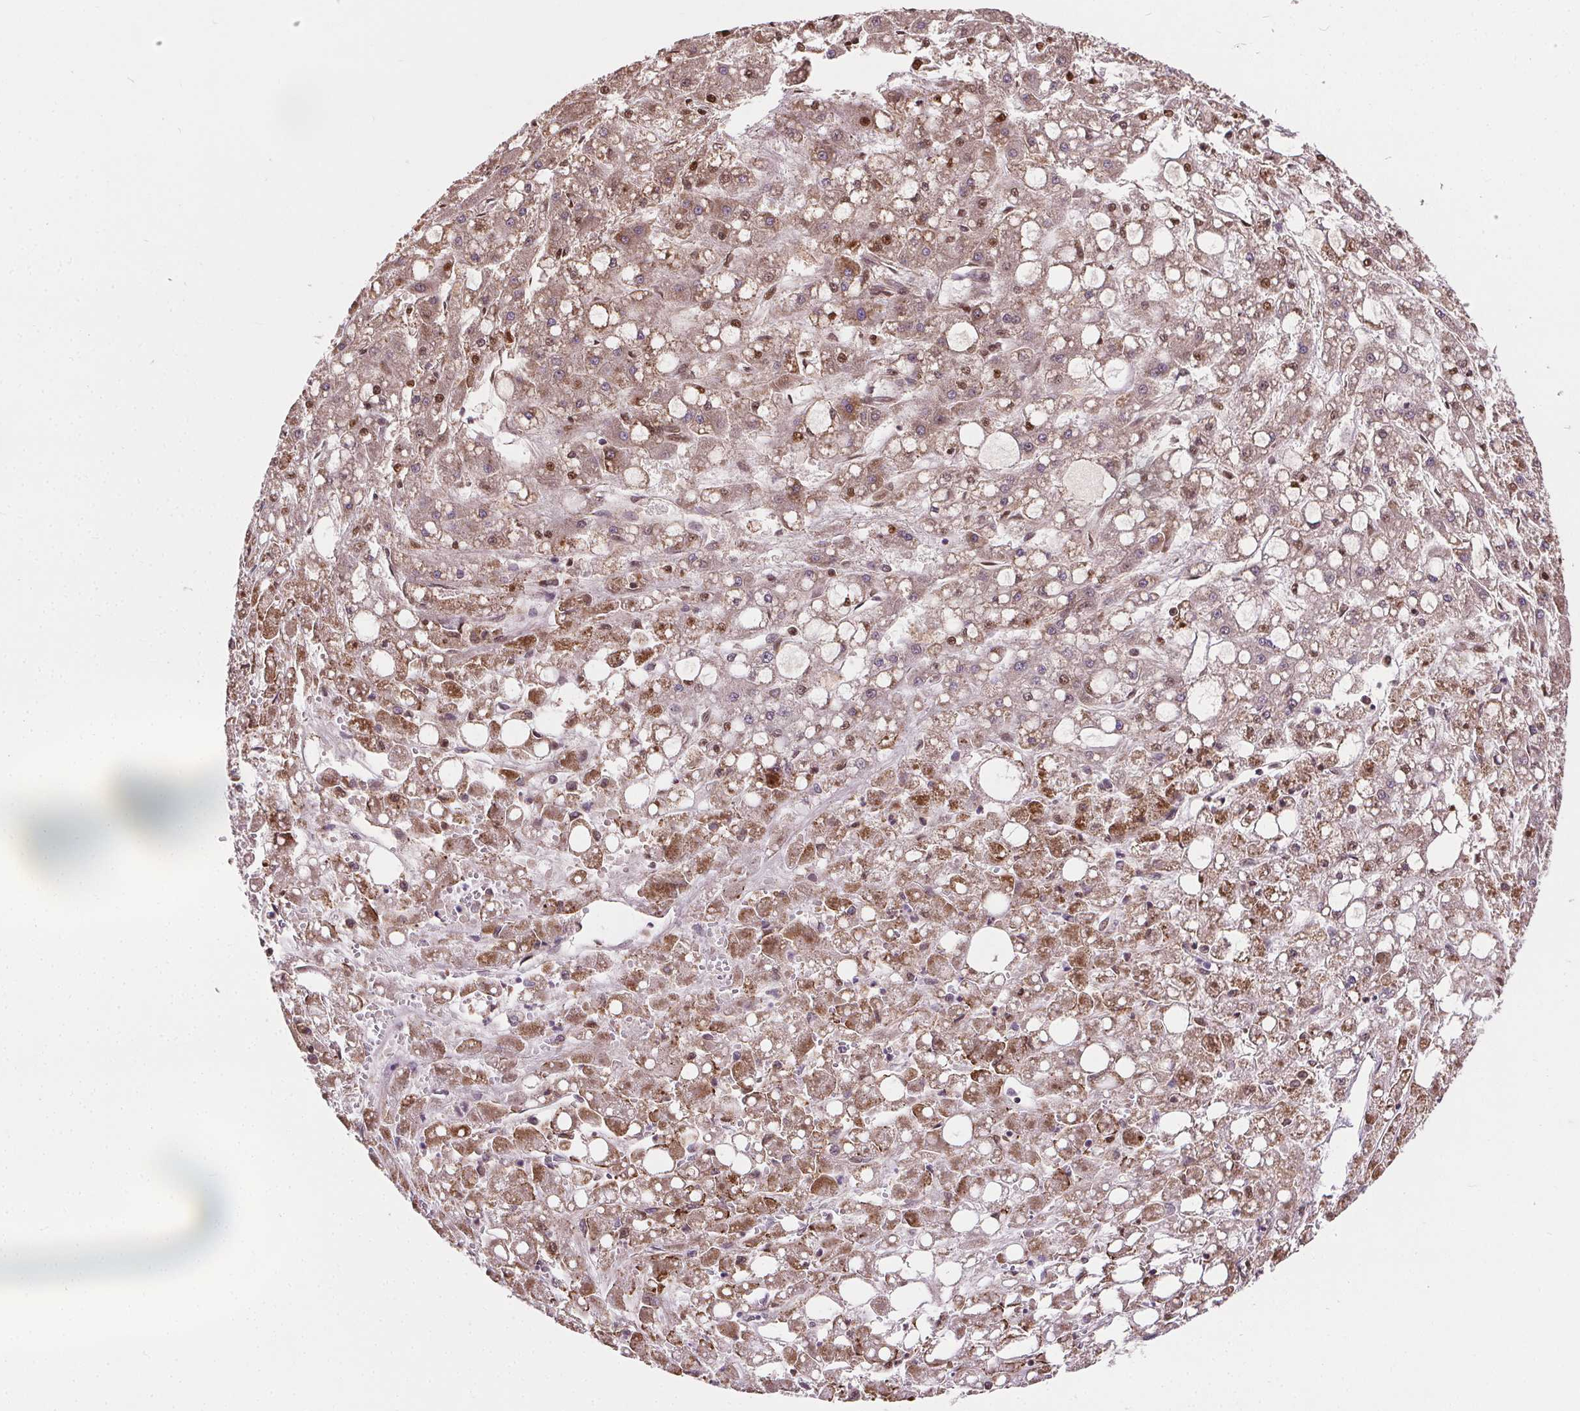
{"staining": {"intensity": "moderate", "quantity": "<25%", "location": "cytoplasmic/membranous"}, "tissue": "liver cancer", "cell_type": "Tumor cells", "image_type": "cancer", "snomed": [{"axis": "morphology", "description": "Carcinoma, Hepatocellular, NOS"}, {"axis": "topography", "description": "Liver"}], "caption": "Hepatocellular carcinoma (liver) stained for a protein displays moderate cytoplasmic/membranous positivity in tumor cells.", "gene": "GOLT1B", "patient": {"sex": "male", "age": 67}}